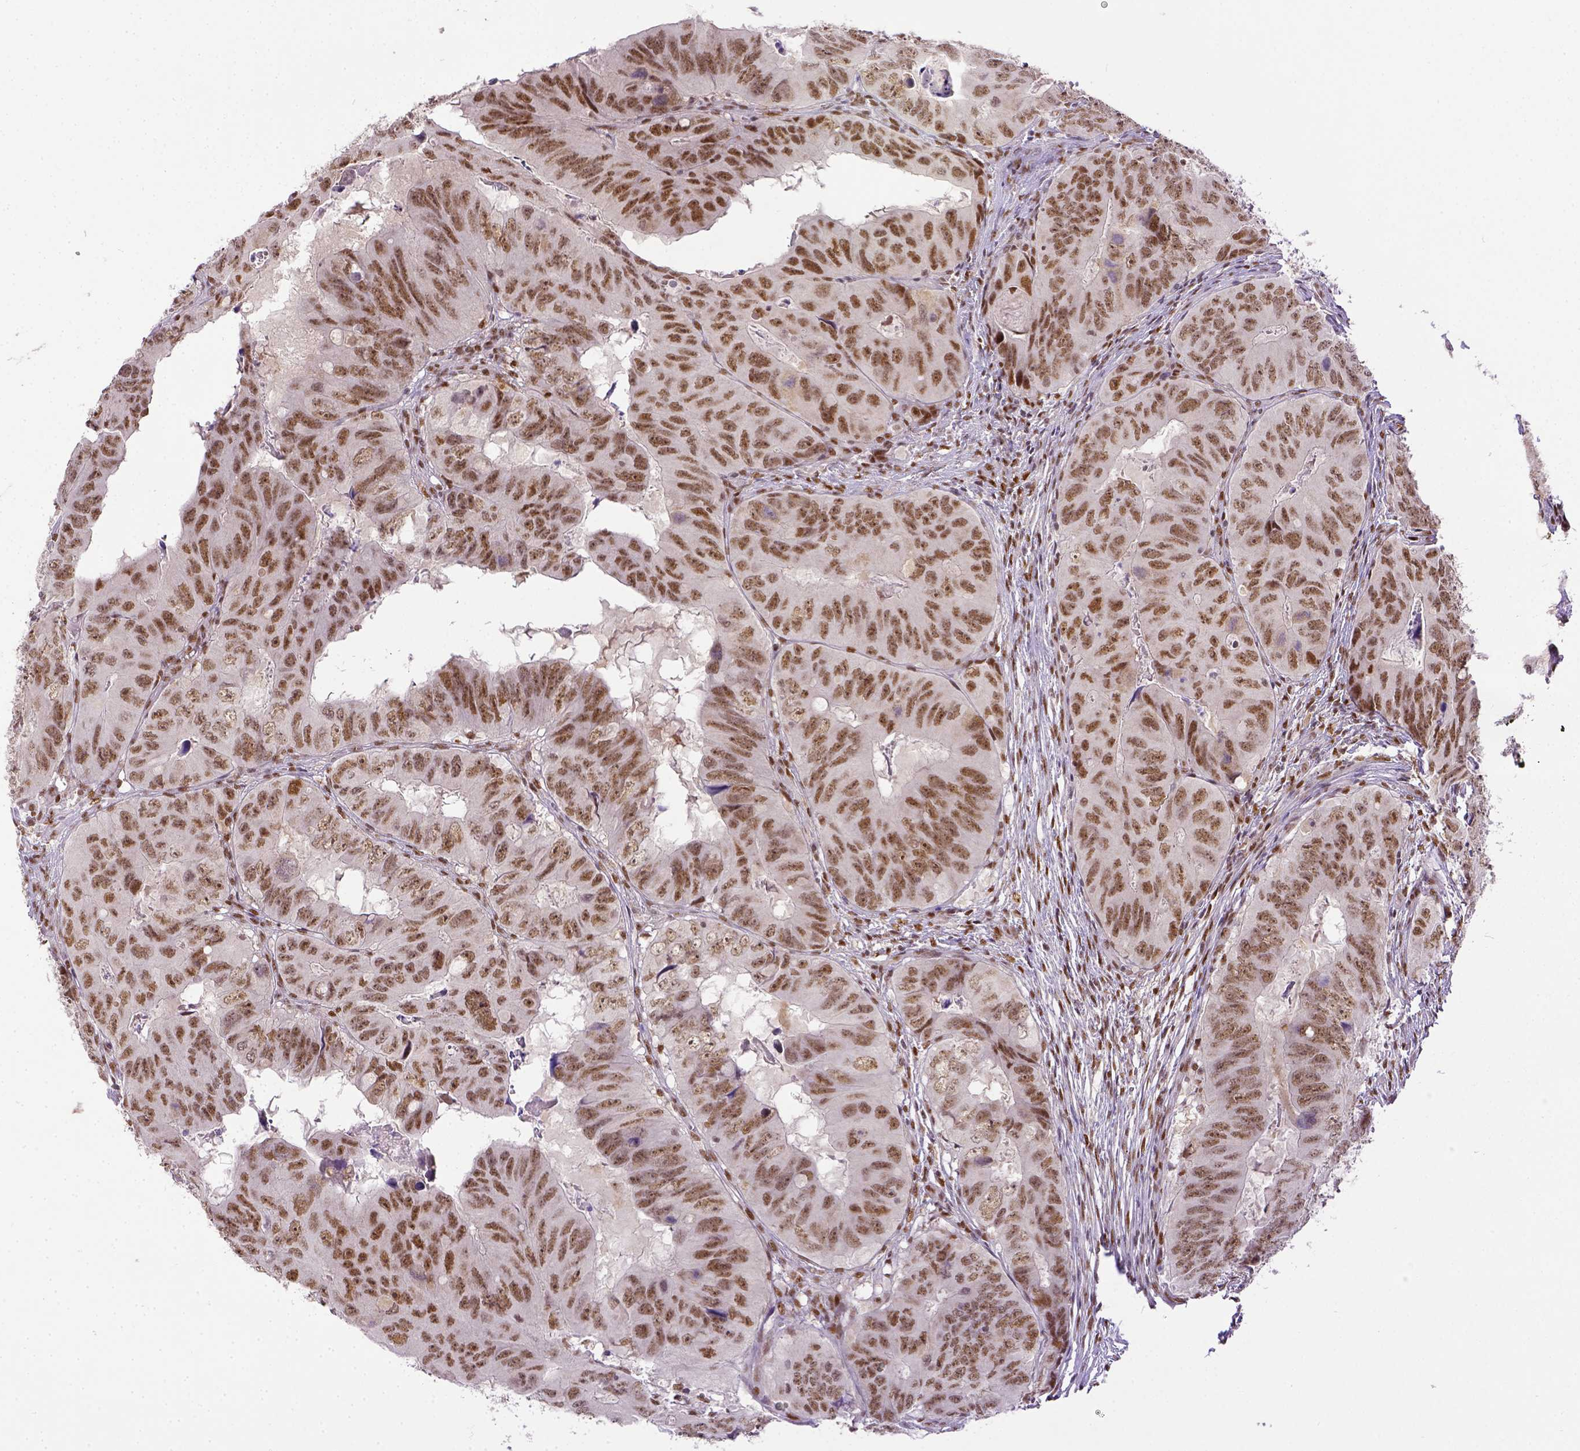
{"staining": {"intensity": "moderate", "quantity": ">75%", "location": "cytoplasmic/membranous"}, "tissue": "colorectal cancer", "cell_type": "Tumor cells", "image_type": "cancer", "snomed": [{"axis": "morphology", "description": "Adenocarcinoma, NOS"}, {"axis": "topography", "description": "Colon"}], "caption": "Immunohistochemical staining of adenocarcinoma (colorectal) displays moderate cytoplasmic/membranous protein staining in approximately >75% of tumor cells.", "gene": "ERCC1", "patient": {"sex": "male", "age": 79}}